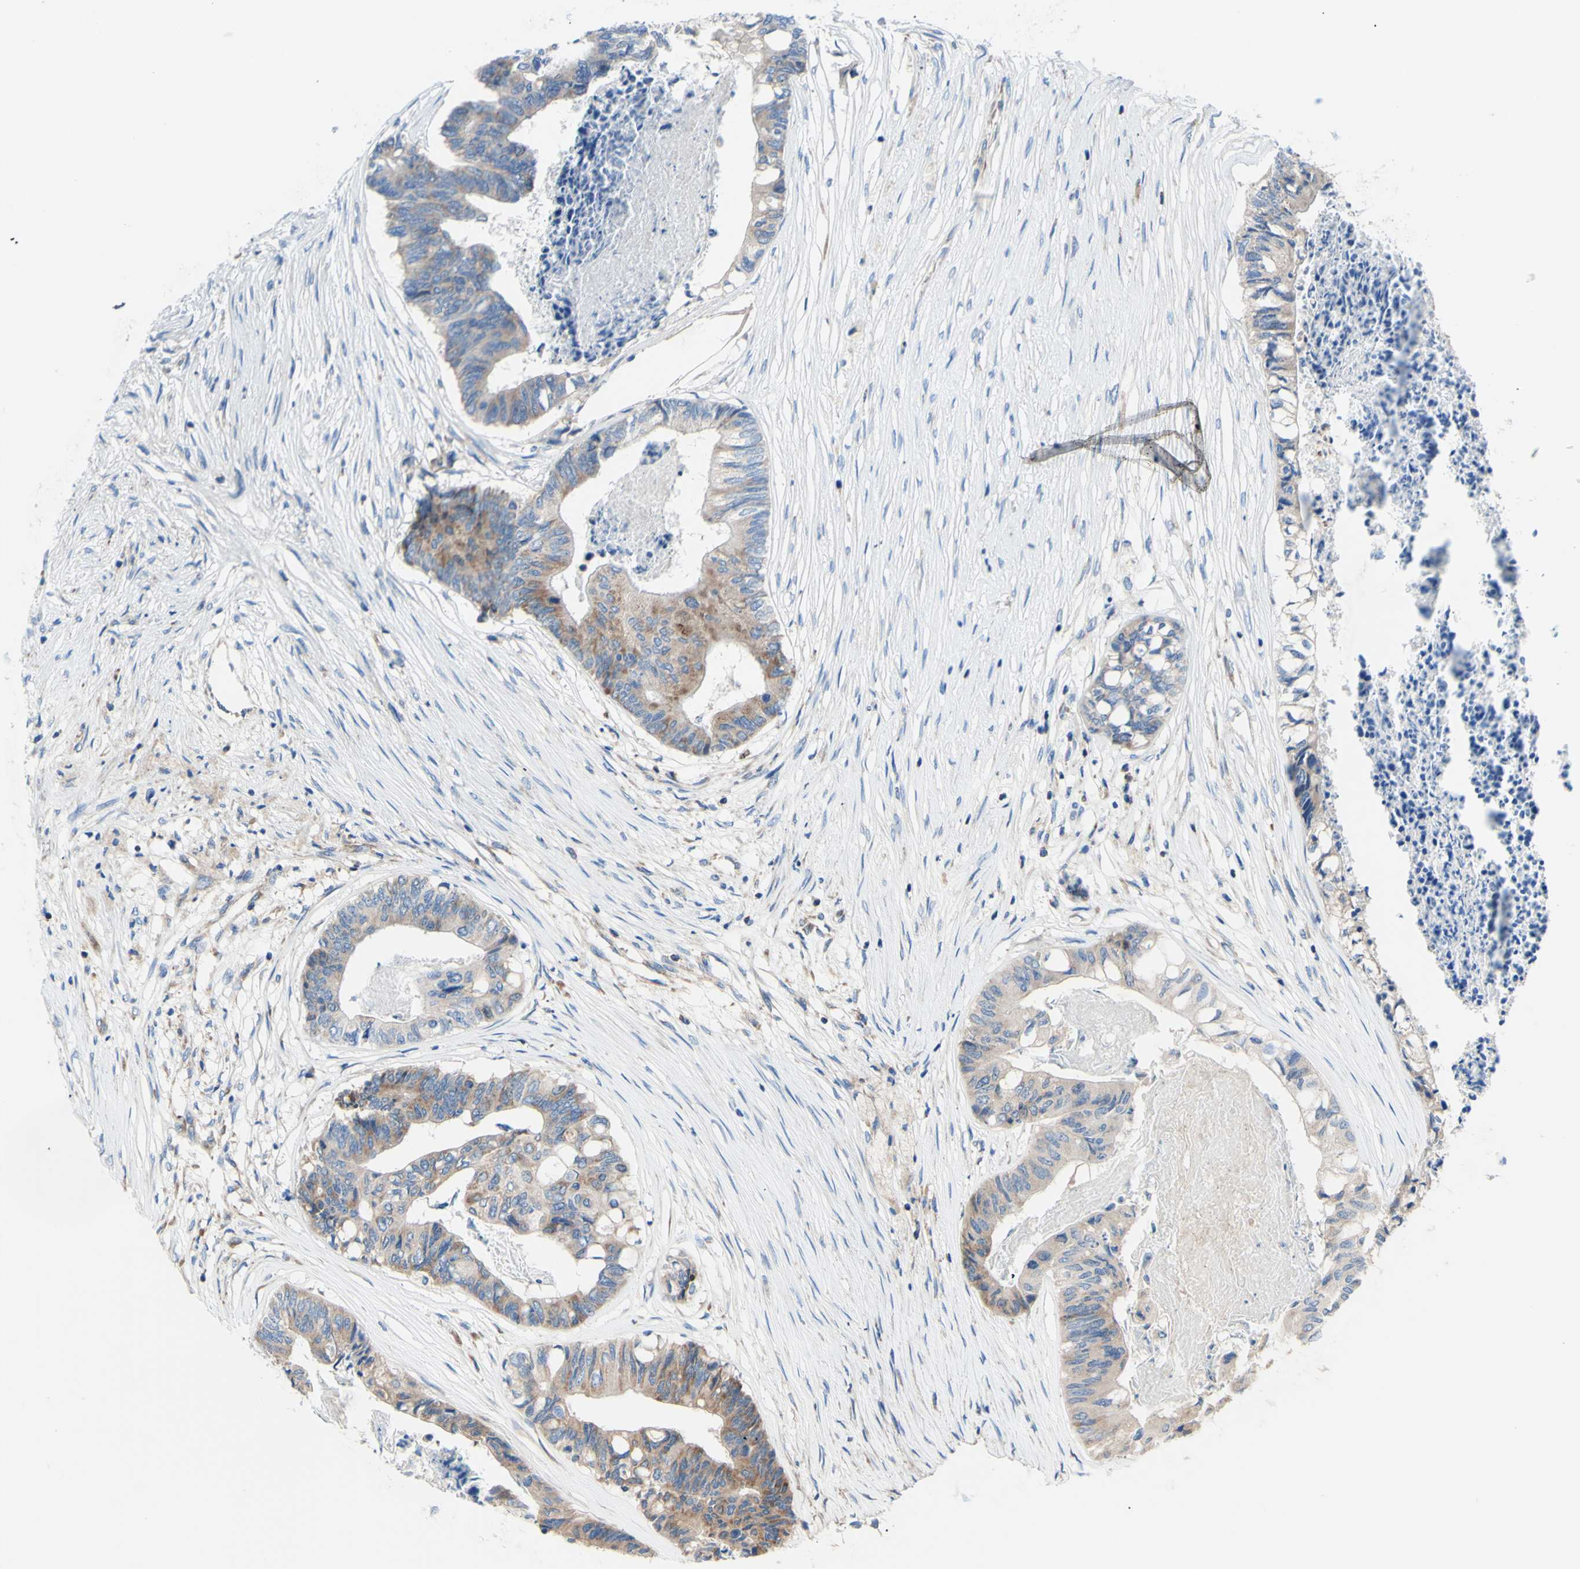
{"staining": {"intensity": "weak", "quantity": ">75%", "location": "cytoplasmic/membranous"}, "tissue": "colorectal cancer", "cell_type": "Tumor cells", "image_type": "cancer", "snomed": [{"axis": "morphology", "description": "Adenocarcinoma, NOS"}, {"axis": "topography", "description": "Rectum"}], "caption": "DAB immunohistochemical staining of human colorectal cancer exhibits weak cytoplasmic/membranous protein positivity in about >75% of tumor cells. The staining was performed using DAB to visualize the protein expression in brown, while the nuclei were stained in blue with hematoxylin (Magnification: 20x).", "gene": "FMR1", "patient": {"sex": "male", "age": 63}}